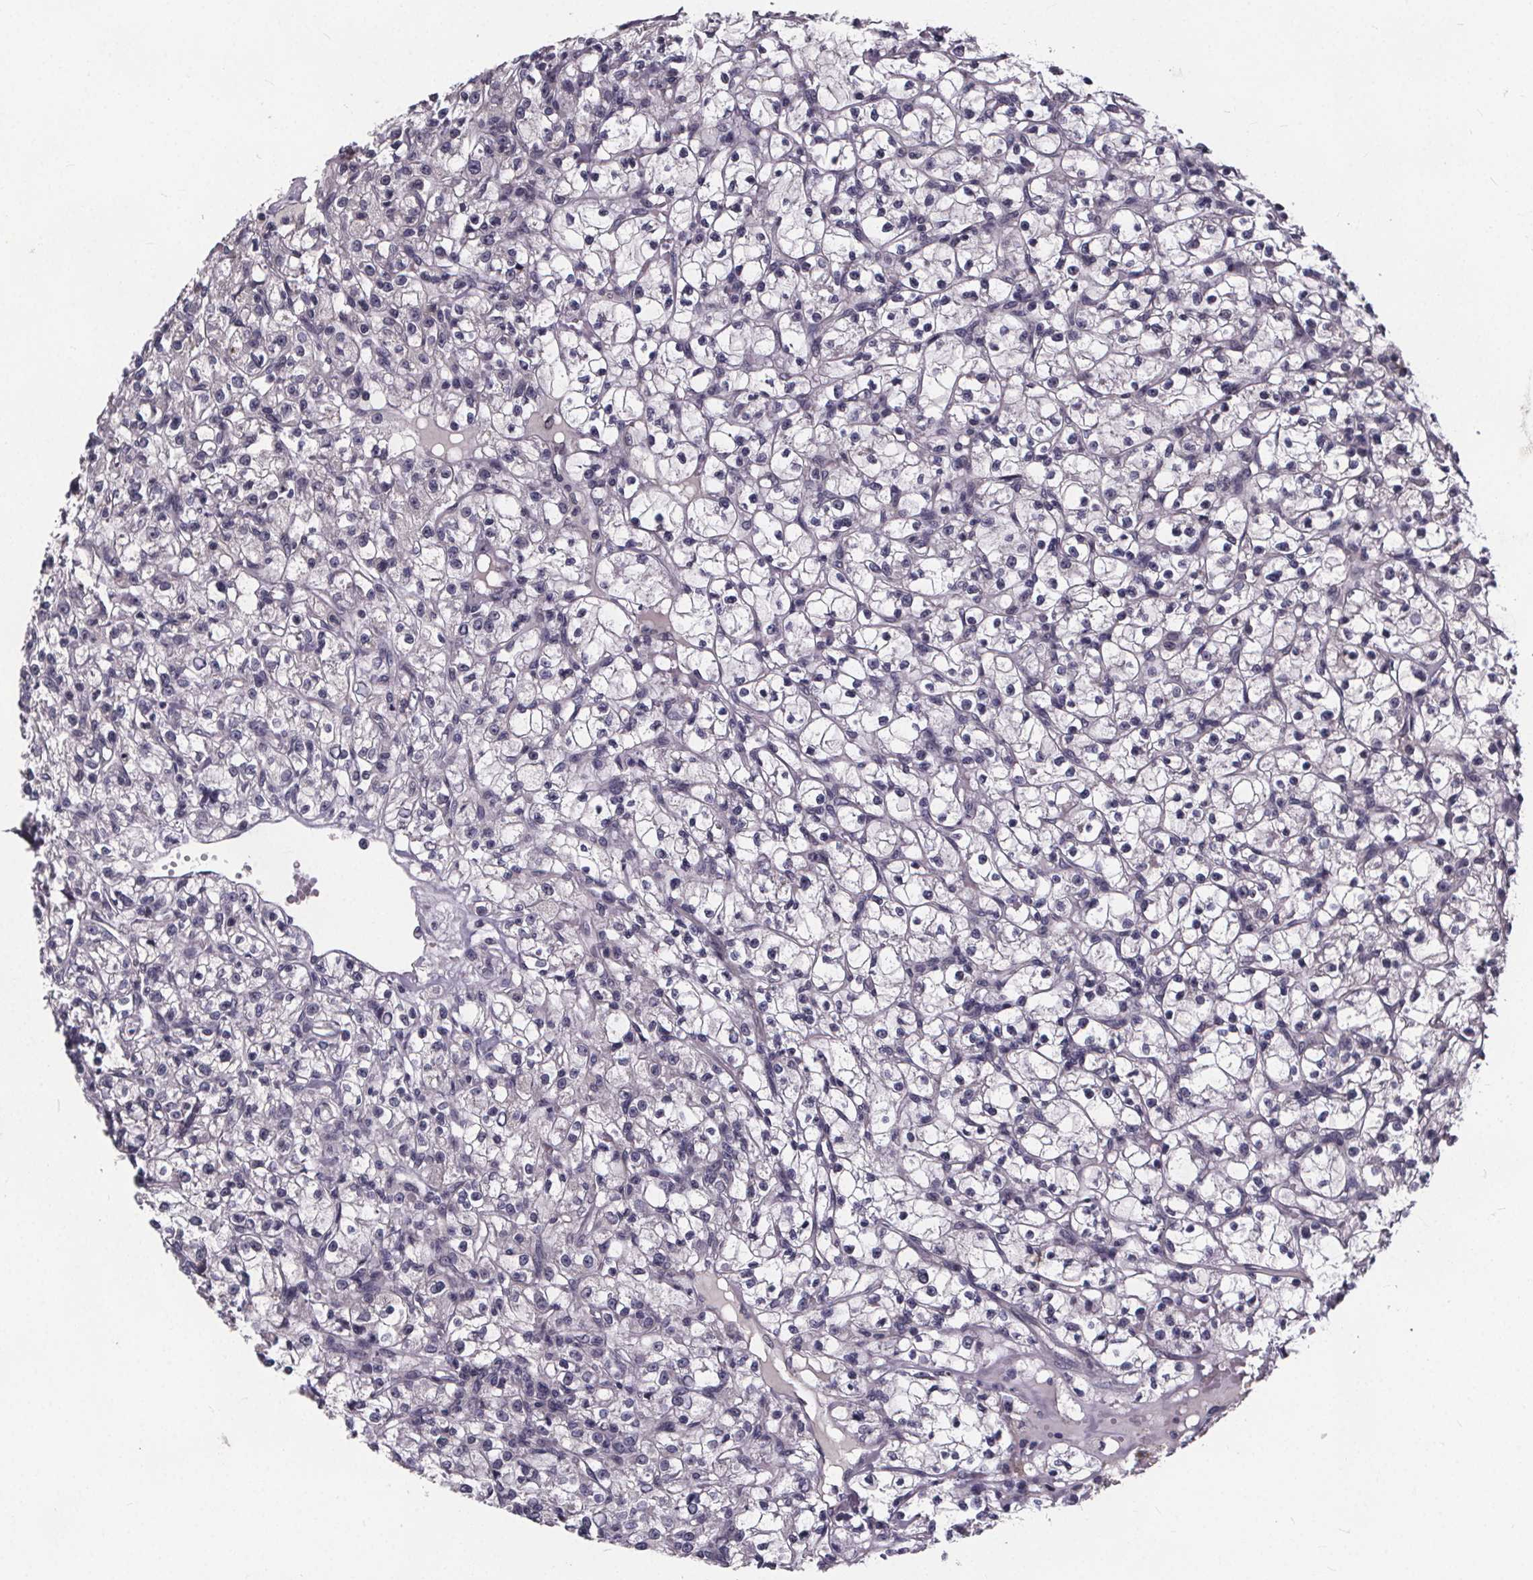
{"staining": {"intensity": "negative", "quantity": "none", "location": "none"}, "tissue": "renal cancer", "cell_type": "Tumor cells", "image_type": "cancer", "snomed": [{"axis": "morphology", "description": "Adenocarcinoma, NOS"}, {"axis": "topography", "description": "Kidney"}], "caption": "Tumor cells are negative for brown protein staining in renal cancer (adenocarcinoma).", "gene": "FAM181B", "patient": {"sex": "female", "age": 59}}